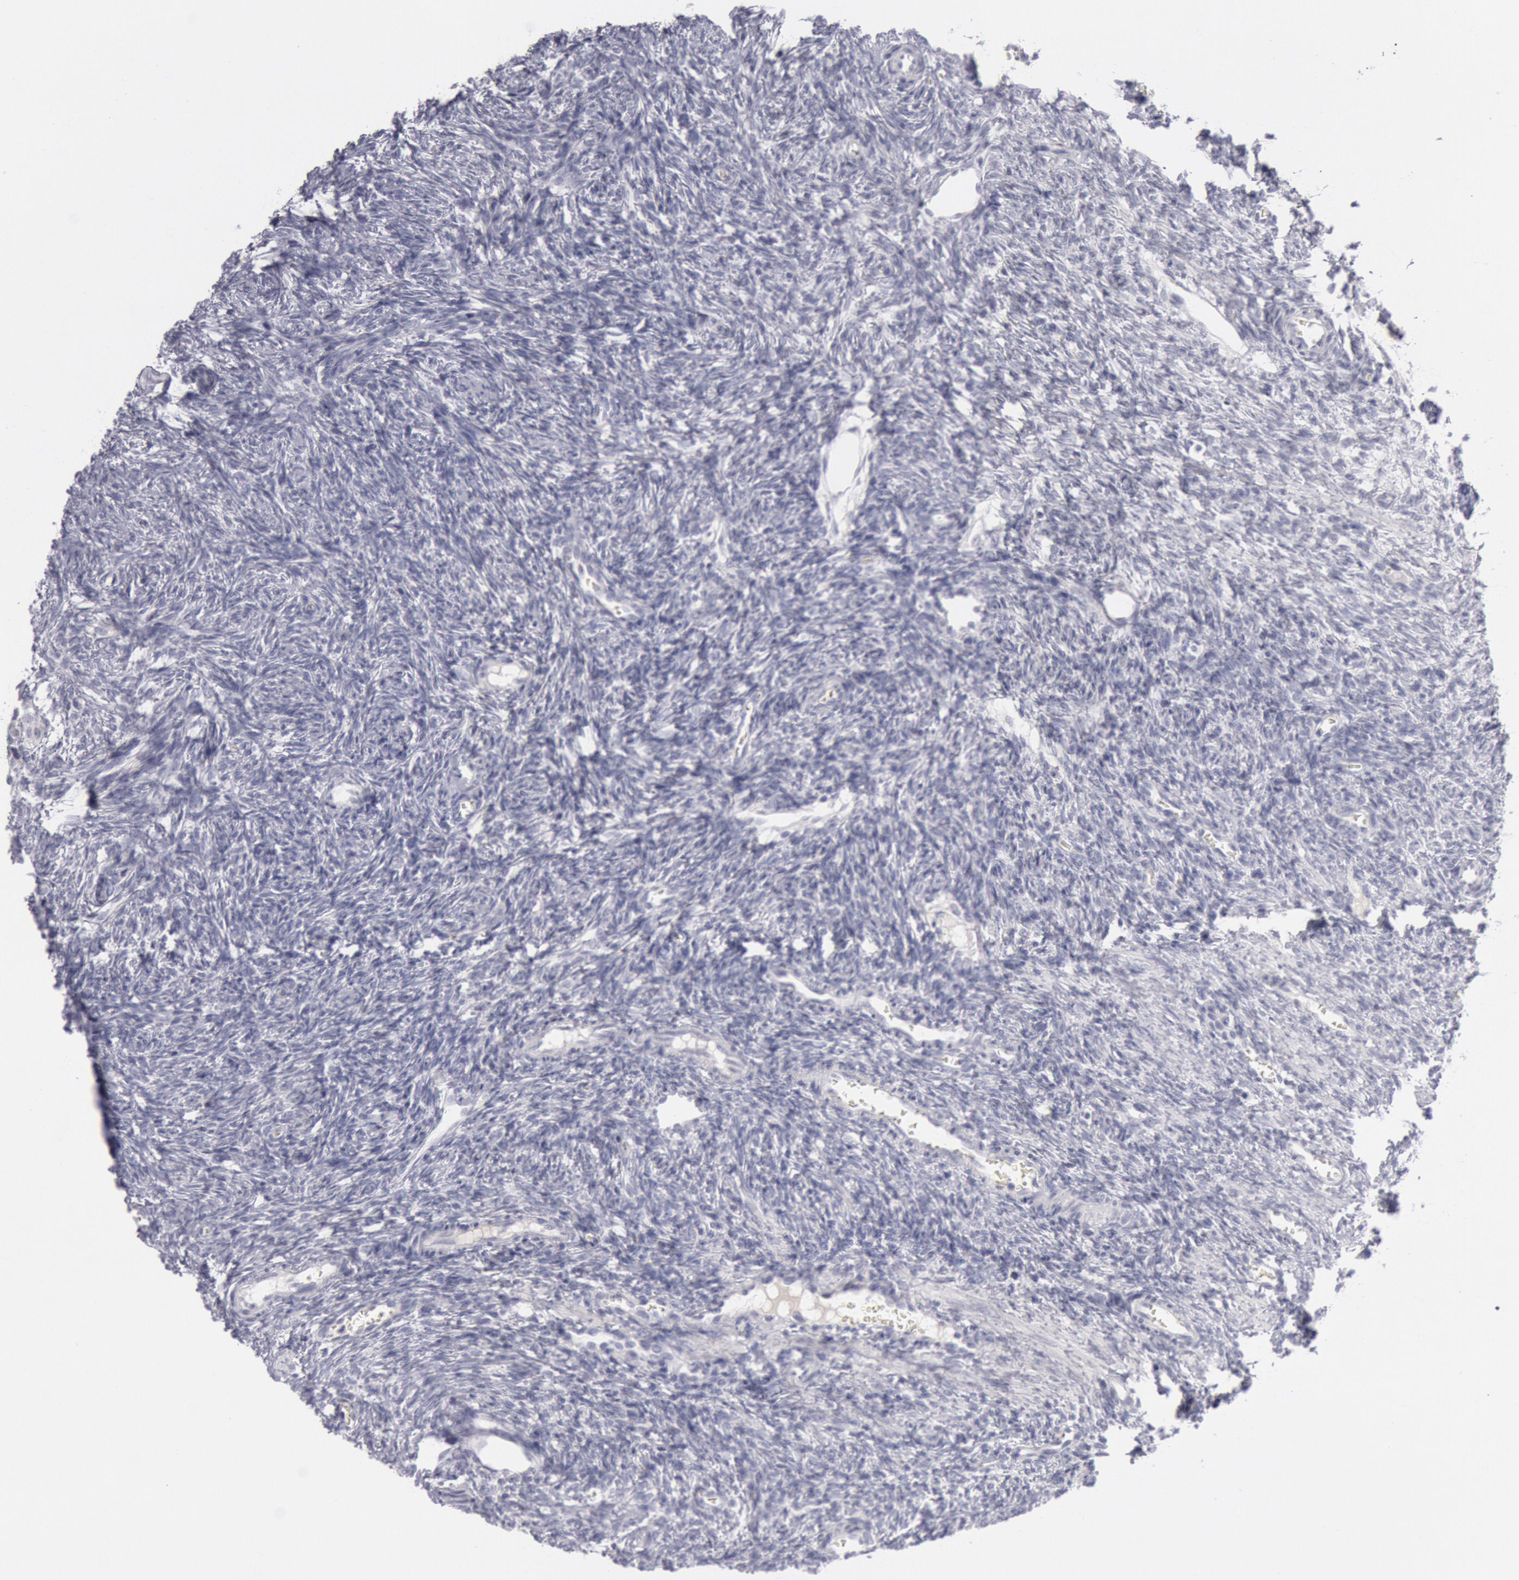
{"staining": {"intensity": "negative", "quantity": "none", "location": "none"}, "tissue": "ovary", "cell_type": "Follicle cells", "image_type": "normal", "snomed": [{"axis": "morphology", "description": "Normal tissue, NOS"}, {"axis": "topography", "description": "Ovary"}], "caption": "This is a micrograph of immunohistochemistry staining of normal ovary, which shows no positivity in follicle cells. (Immunohistochemistry, brightfield microscopy, high magnification).", "gene": "KRT16", "patient": {"sex": "female", "age": 27}}